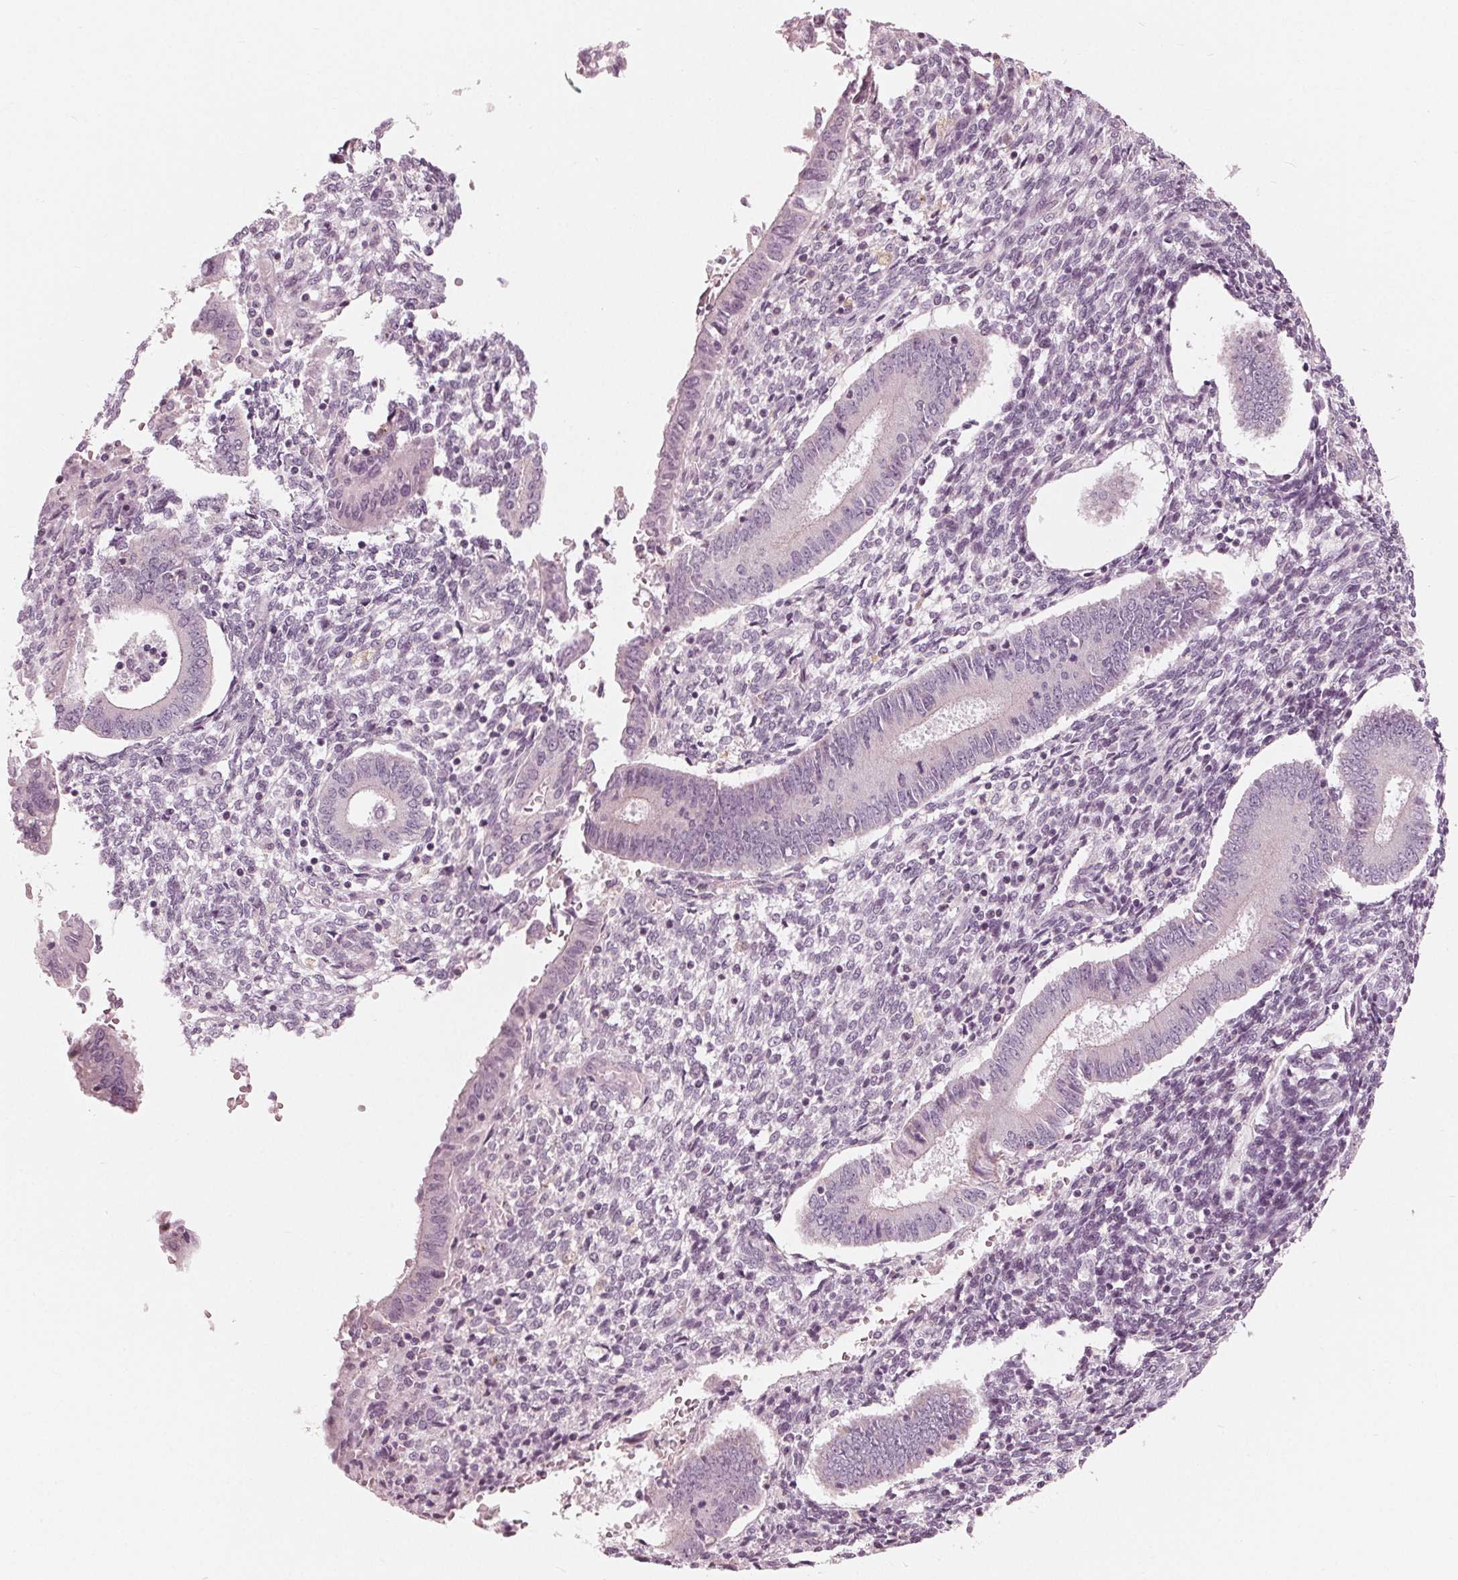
{"staining": {"intensity": "negative", "quantity": "none", "location": "none"}, "tissue": "endometrium", "cell_type": "Cells in endometrial stroma", "image_type": "normal", "snomed": [{"axis": "morphology", "description": "Normal tissue, NOS"}, {"axis": "topography", "description": "Endometrium"}], "caption": "High power microscopy photomicrograph of an immunohistochemistry (IHC) micrograph of normal endometrium, revealing no significant positivity in cells in endometrial stroma.", "gene": "CLN6", "patient": {"sex": "female", "age": 40}}